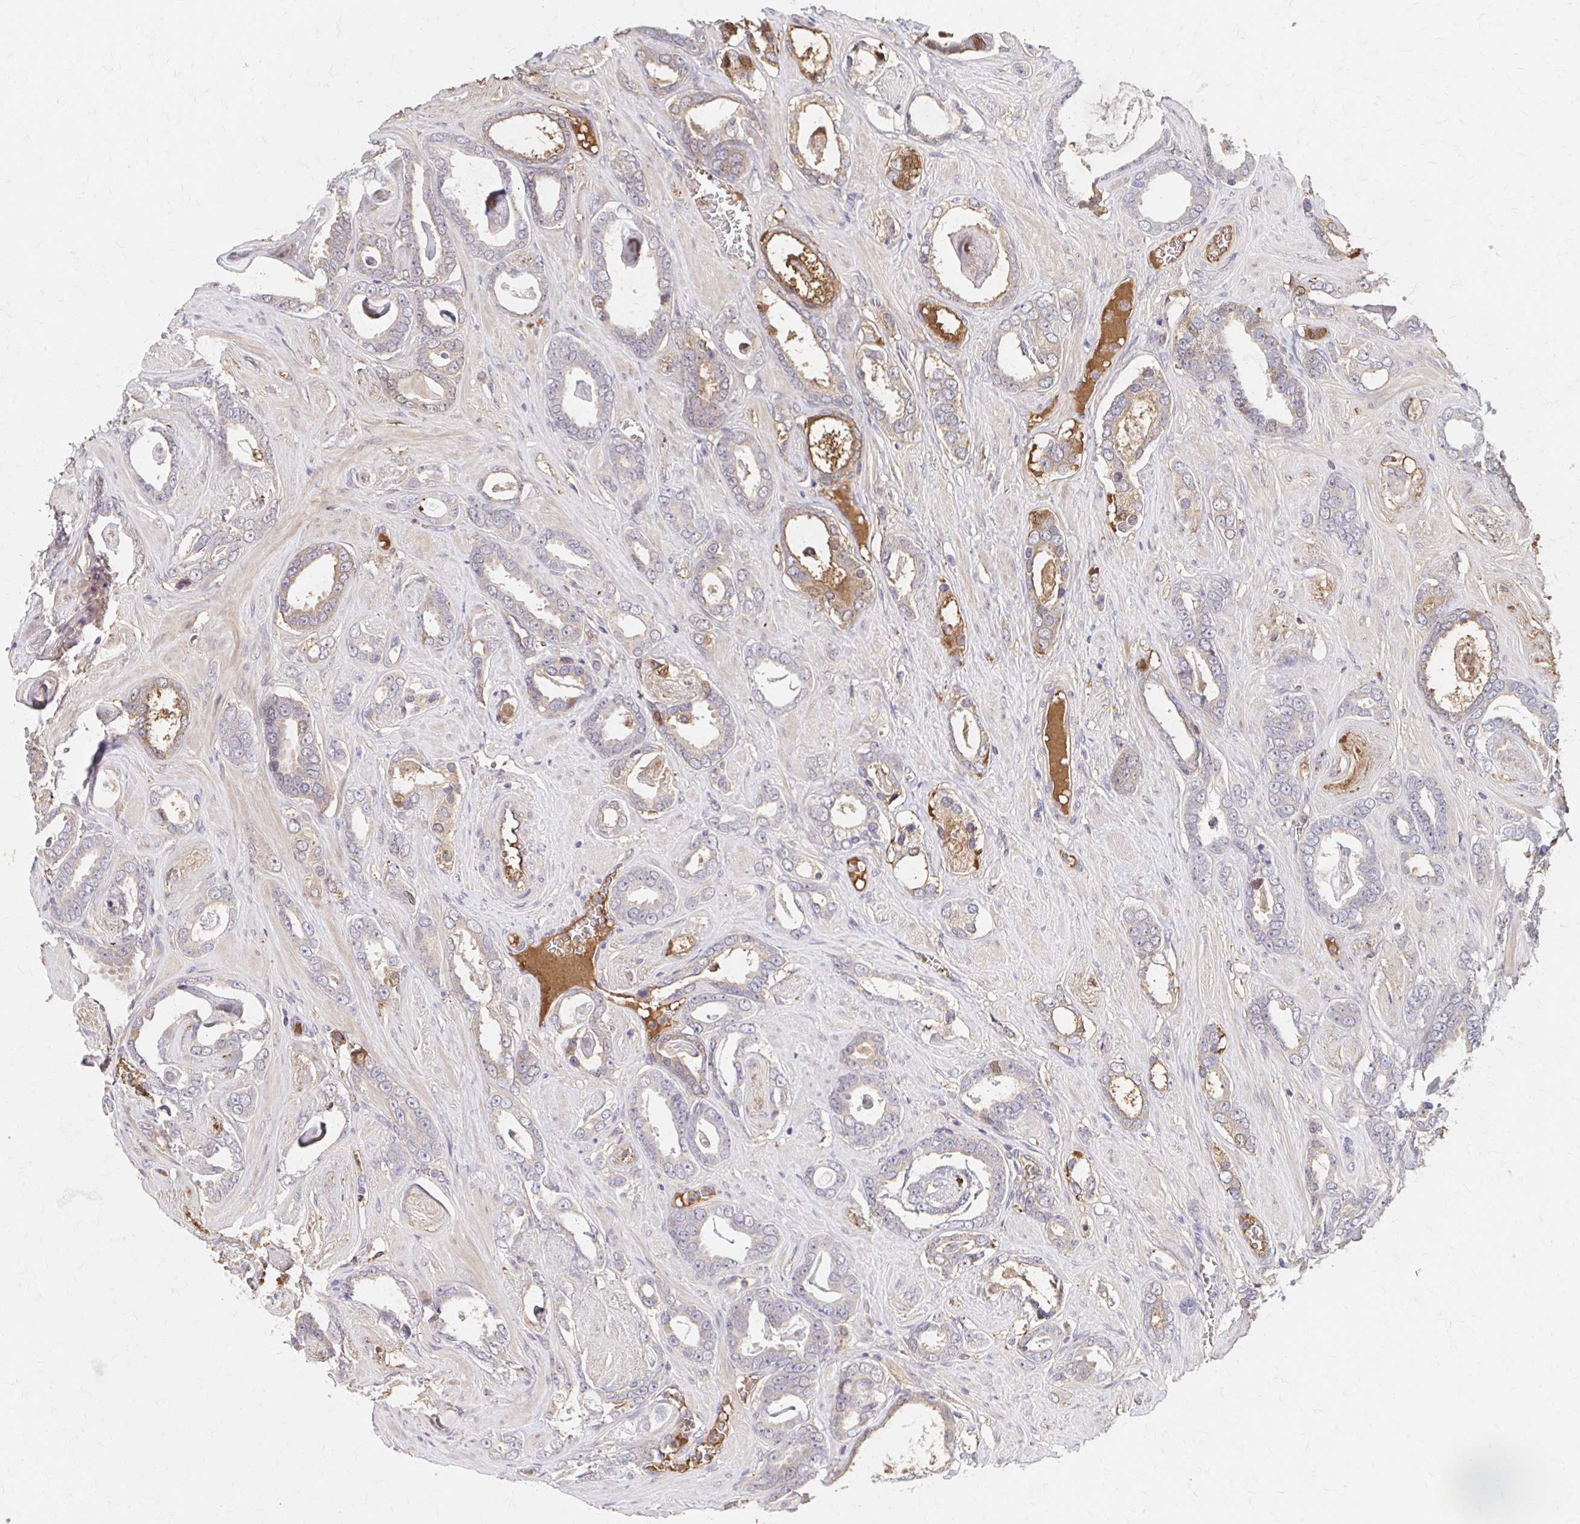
{"staining": {"intensity": "weak", "quantity": "<25%", "location": "cytoplasmic/membranous"}, "tissue": "prostate cancer", "cell_type": "Tumor cells", "image_type": "cancer", "snomed": [{"axis": "morphology", "description": "Adenocarcinoma, High grade"}, {"axis": "topography", "description": "Prostate"}], "caption": "Tumor cells are negative for protein expression in human high-grade adenocarcinoma (prostate). (Stains: DAB (3,3'-diaminobenzidine) immunohistochemistry with hematoxylin counter stain, Microscopy: brightfield microscopy at high magnification).", "gene": "HMGCS2", "patient": {"sex": "male", "age": 63}}